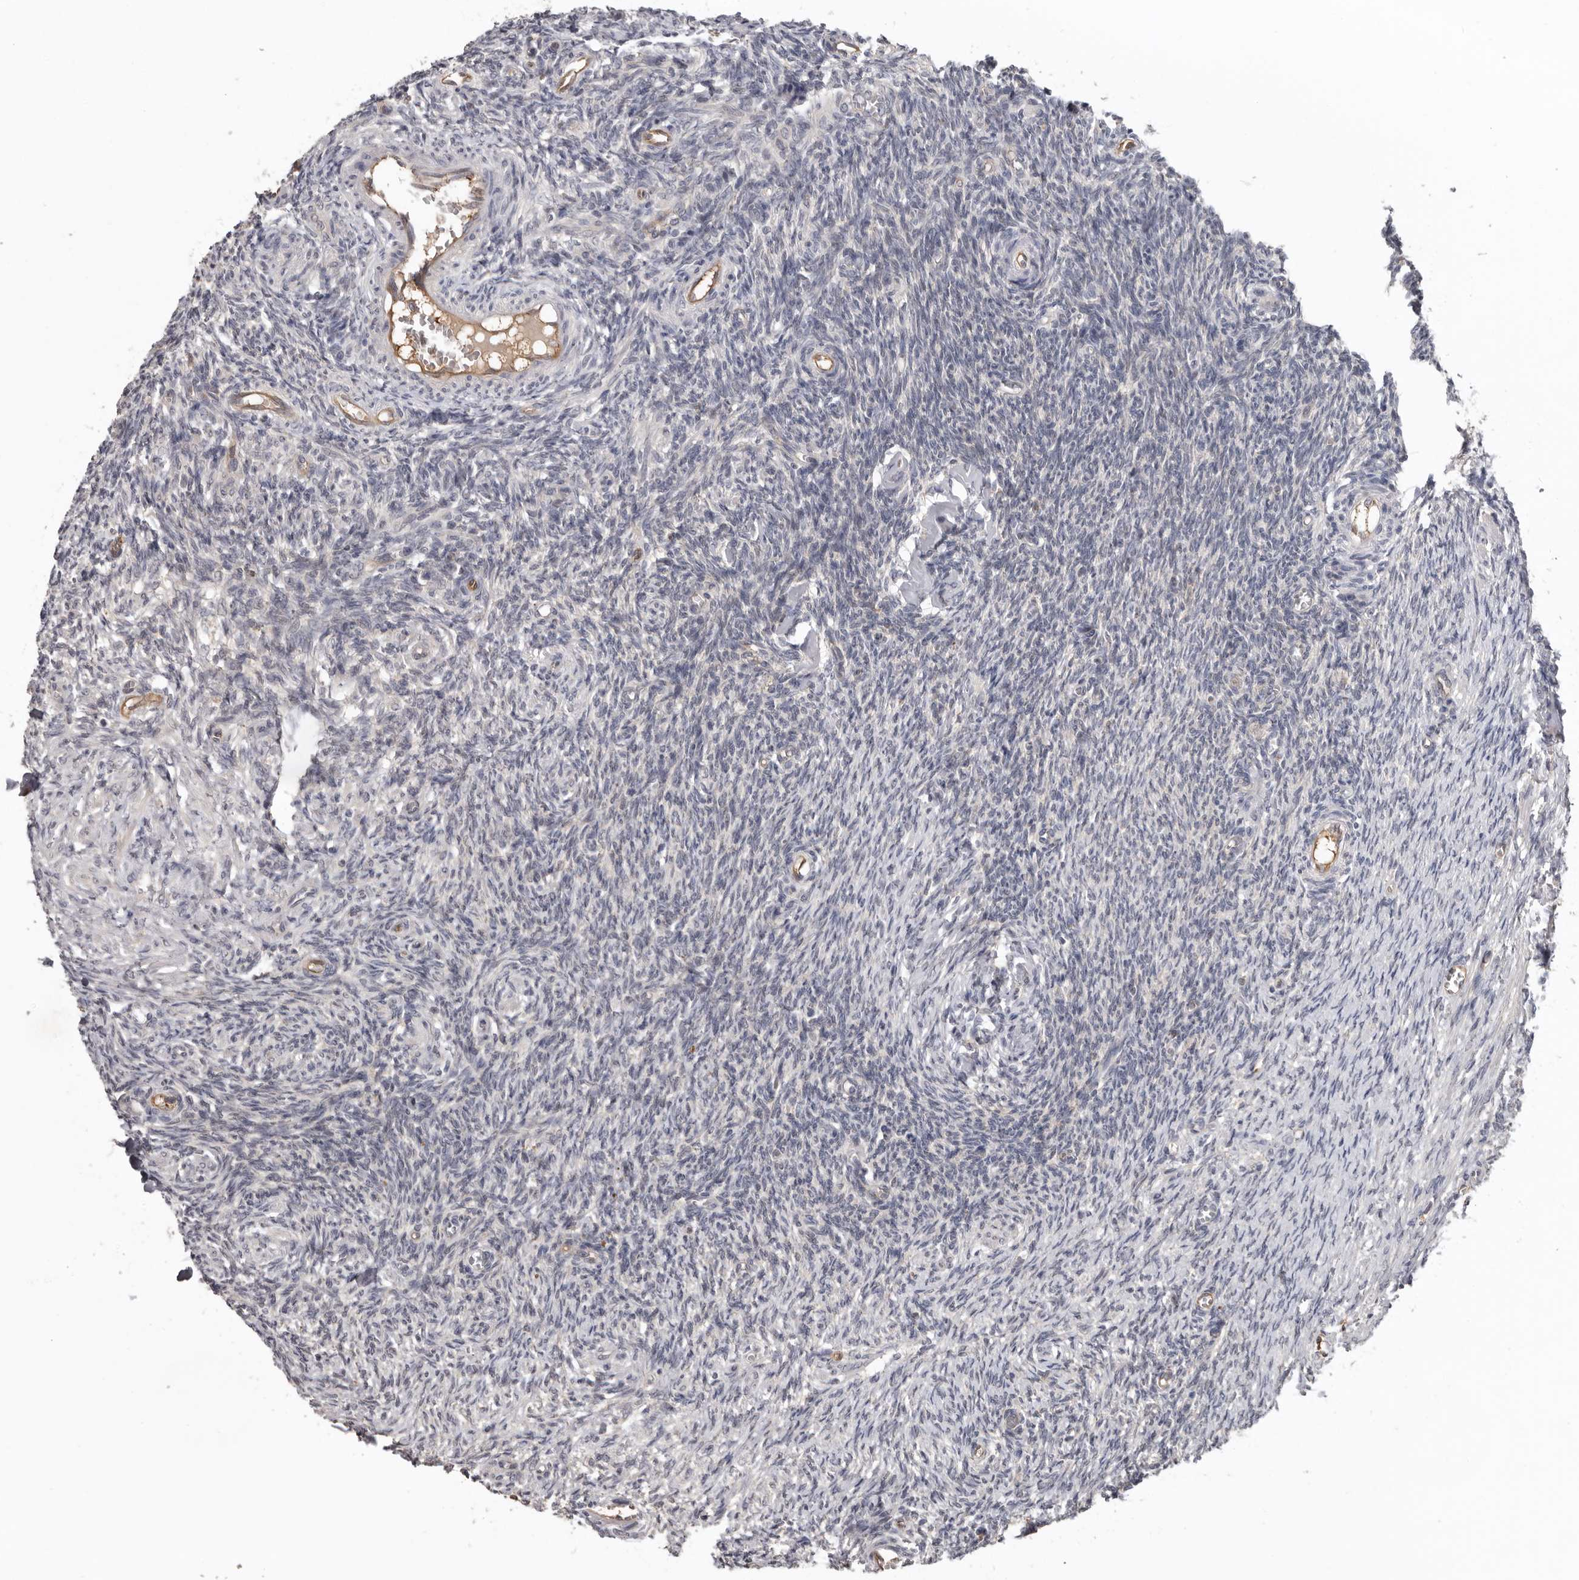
{"staining": {"intensity": "moderate", "quantity": ">75%", "location": "cytoplasmic/membranous"}, "tissue": "ovary", "cell_type": "Follicle cells", "image_type": "normal", "snomed": [{"axis": "morphology", "description": "Normal tissue, NOS"}, {"axis": "topography", "description": "Ovary"}], "caption": "This image shows immunohistochemistry staining of unremarkable ovary, with medium moderate cytoplasmic/membranous staining in approximately >75% of follicle cells.", "gene": "CDCA8", "patient": {"sex": "female", "age": 27}}